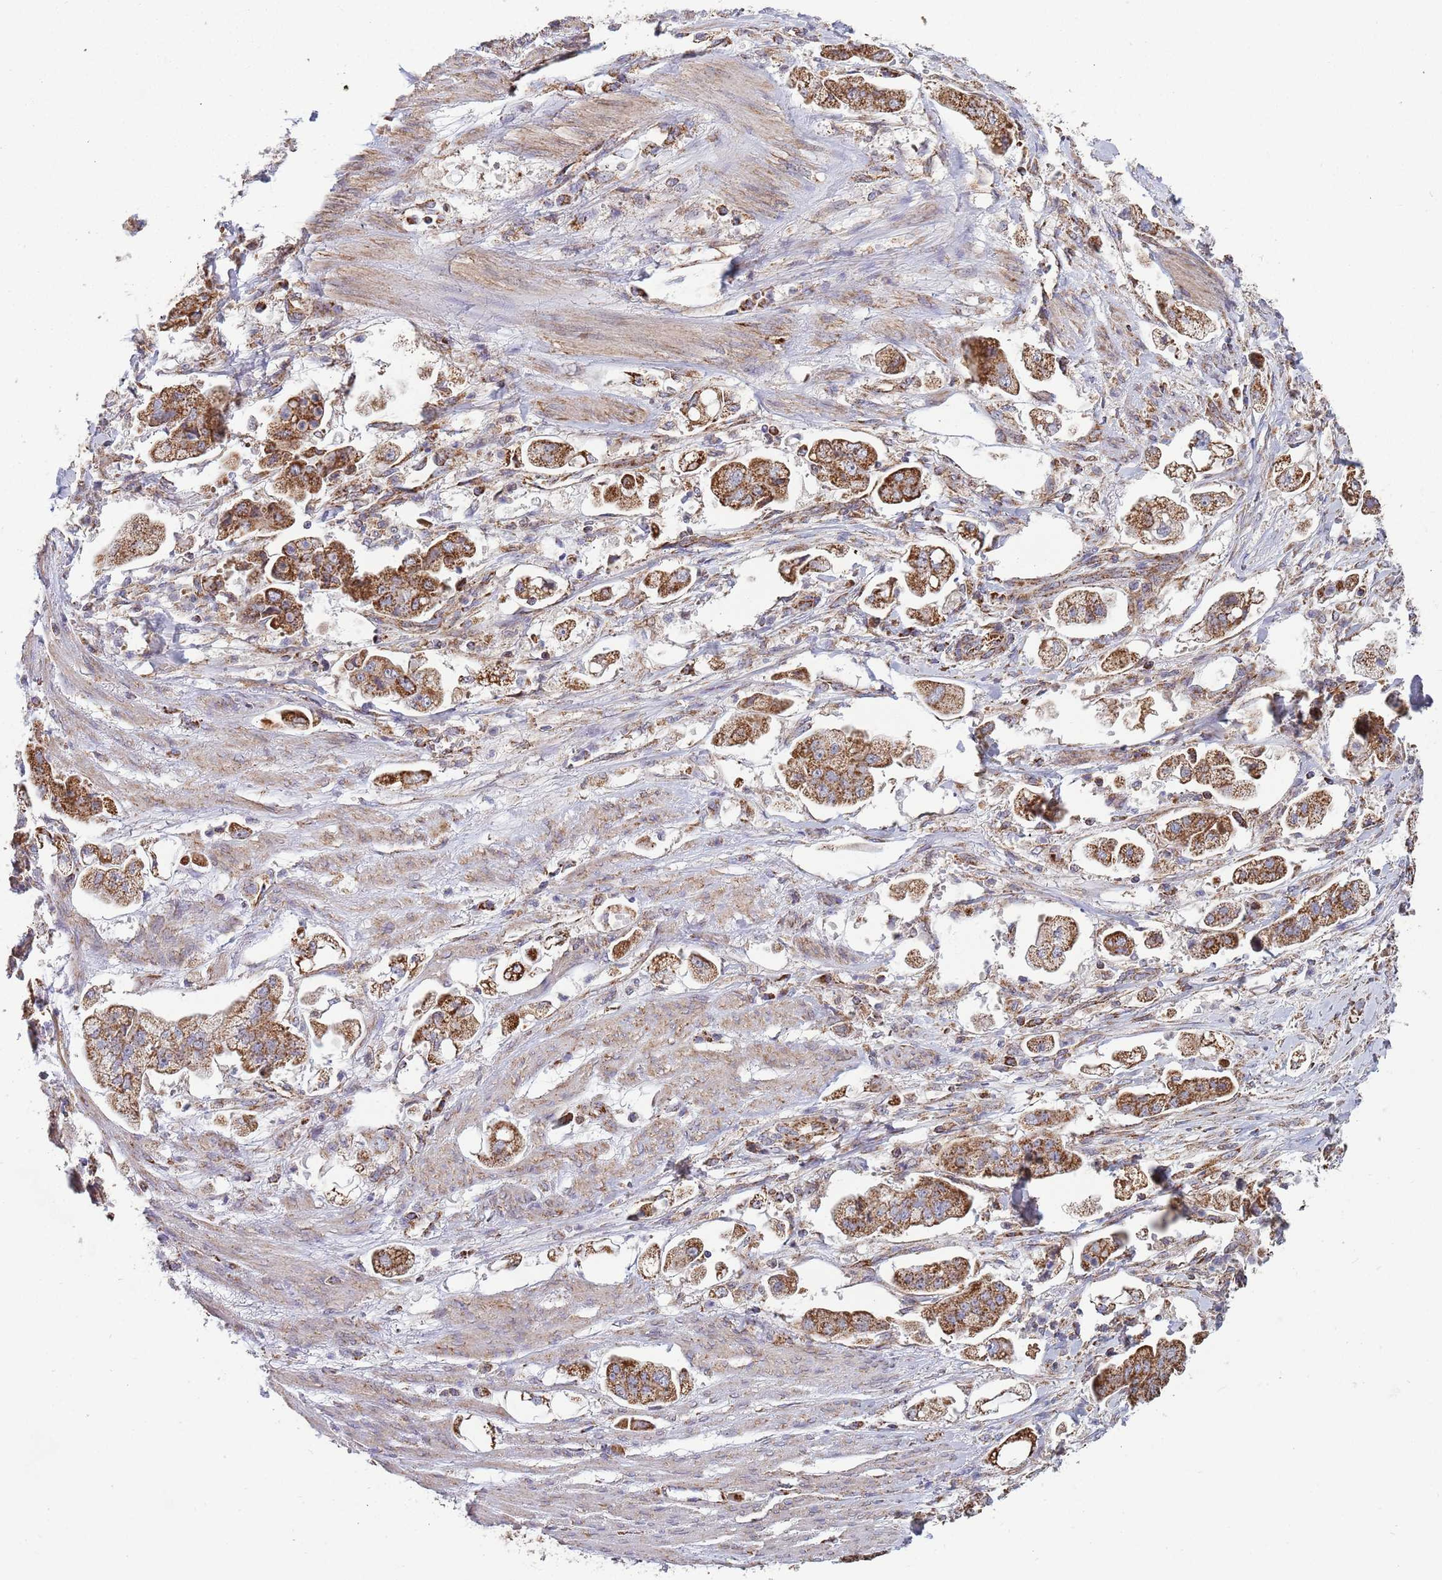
{"staining": {"intensity": "strong", "quantity": ">75%", "location": "cytoplasmic/membranous"}, "tissue": "stomach cancer", "cell_type": "Tumor cells", "image_type": "cancer", "snomed": [{"axis": "morphology", "description": "Adenocarcinoma, NOS"}, {"axis": "topography", "description": "Stomach"}], "caption": "DAB (3,3'-diaminobenzidine) immunohistochemical staining of human stomach adenocarcinoma demonstrates strong cytoplasmic/membranous protein positivity in approximately >75% of tumor cells.", "gene": "VPS16", "patient": {"sex": "male", "age": 62}}